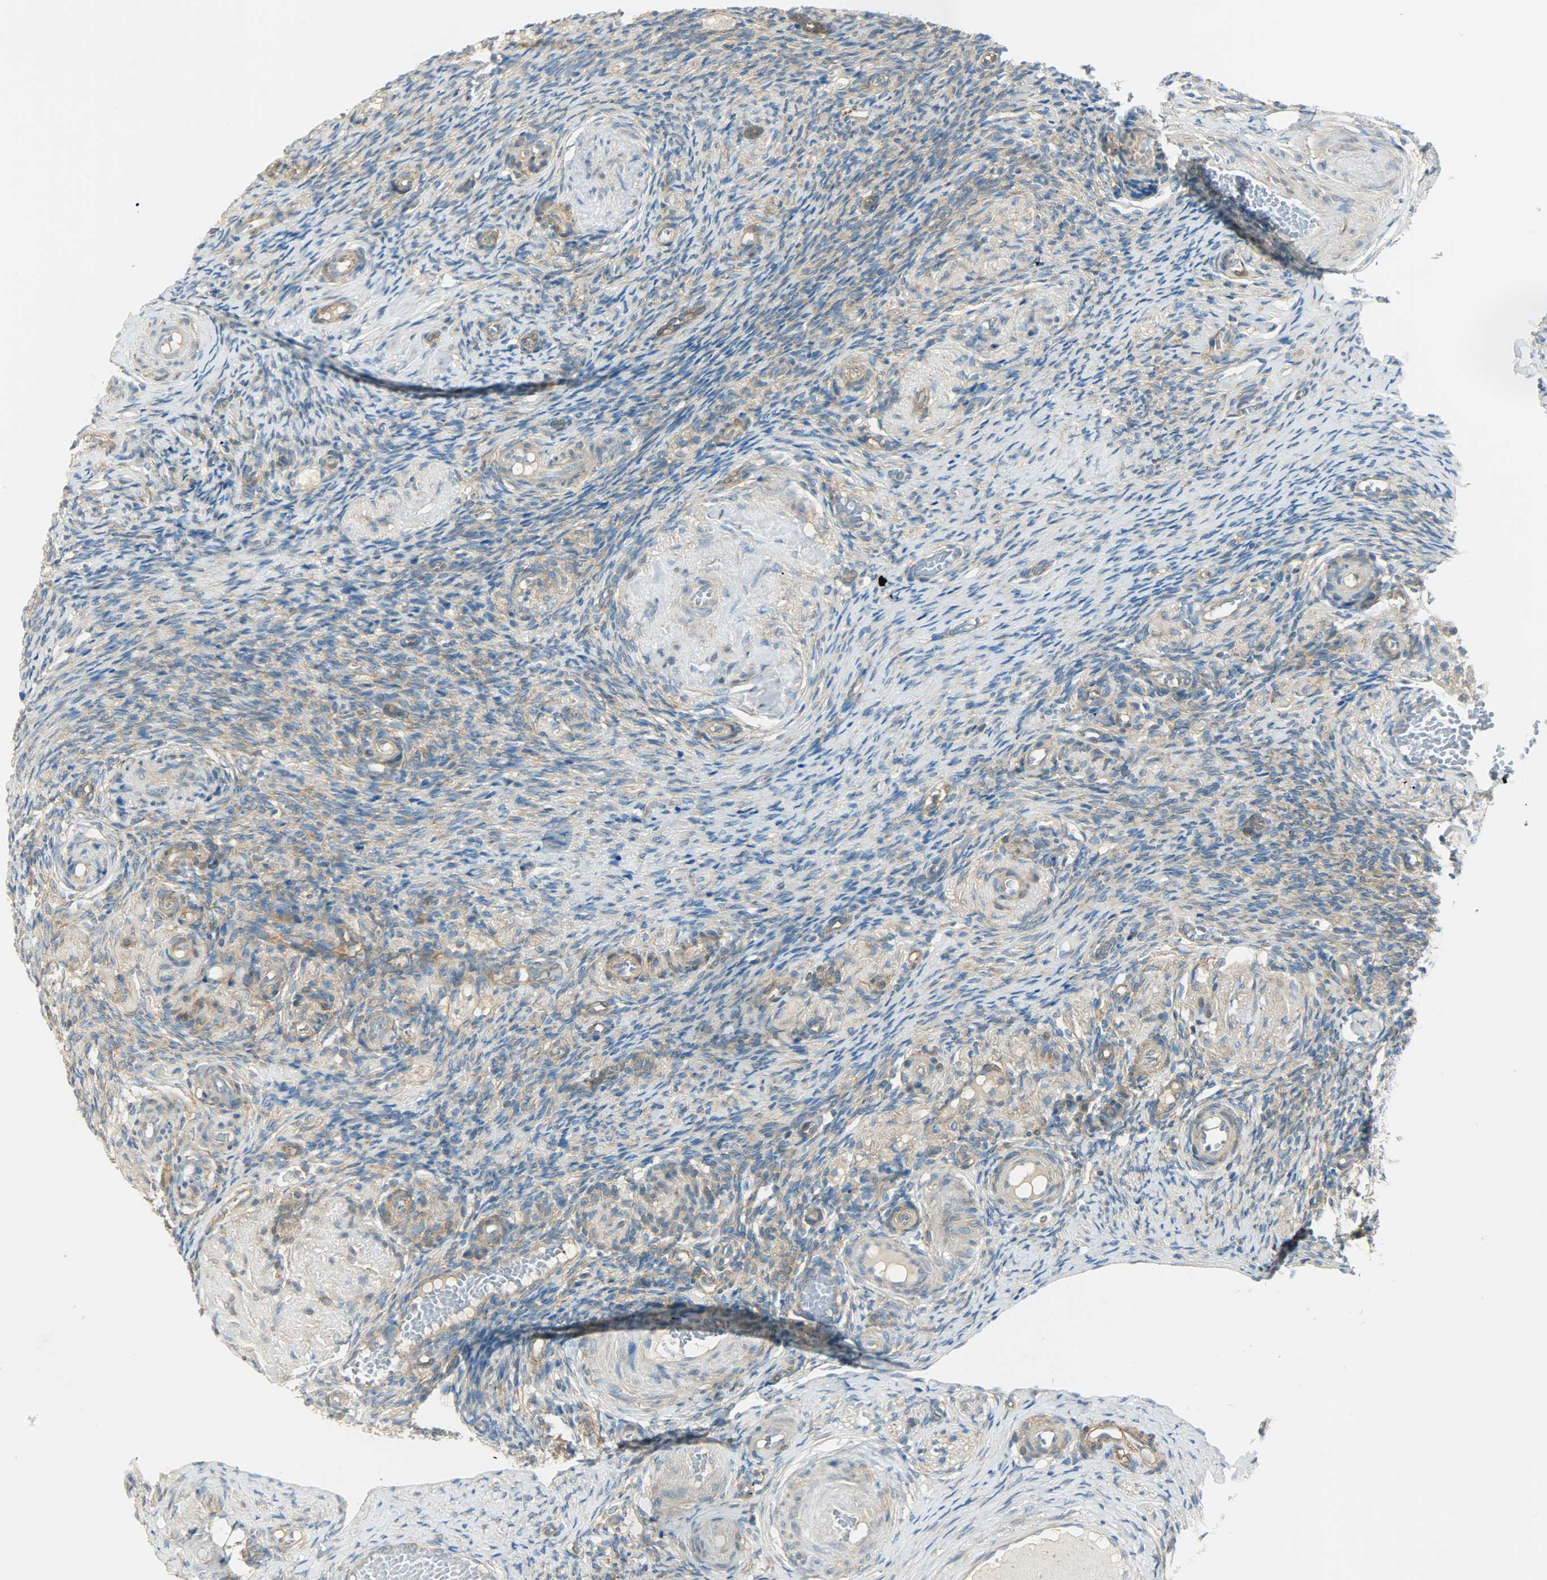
{"staining": {"intensity": "weak", "quantity": "25%-75%", "location": "cytoplasmic/membranous"}, "tissue": "ovary", "cell_type": "Ovarian stroma cells", "image_type": "normal", "snomed": [{"axis": "morphology", "description": "Normal tissue, NOS"}, {"axis": "topography", "description": "Ovary"}], "caption": "This image shows immunohistochemistry (IHC) staining of unremarkable human ovary, with low weak cytoplasmic/membranous expression in approximately 25%-75% of ovarian stroma cells.", "gene": "TSC22D2", "patient": {"sex": "female", "age": 60}}